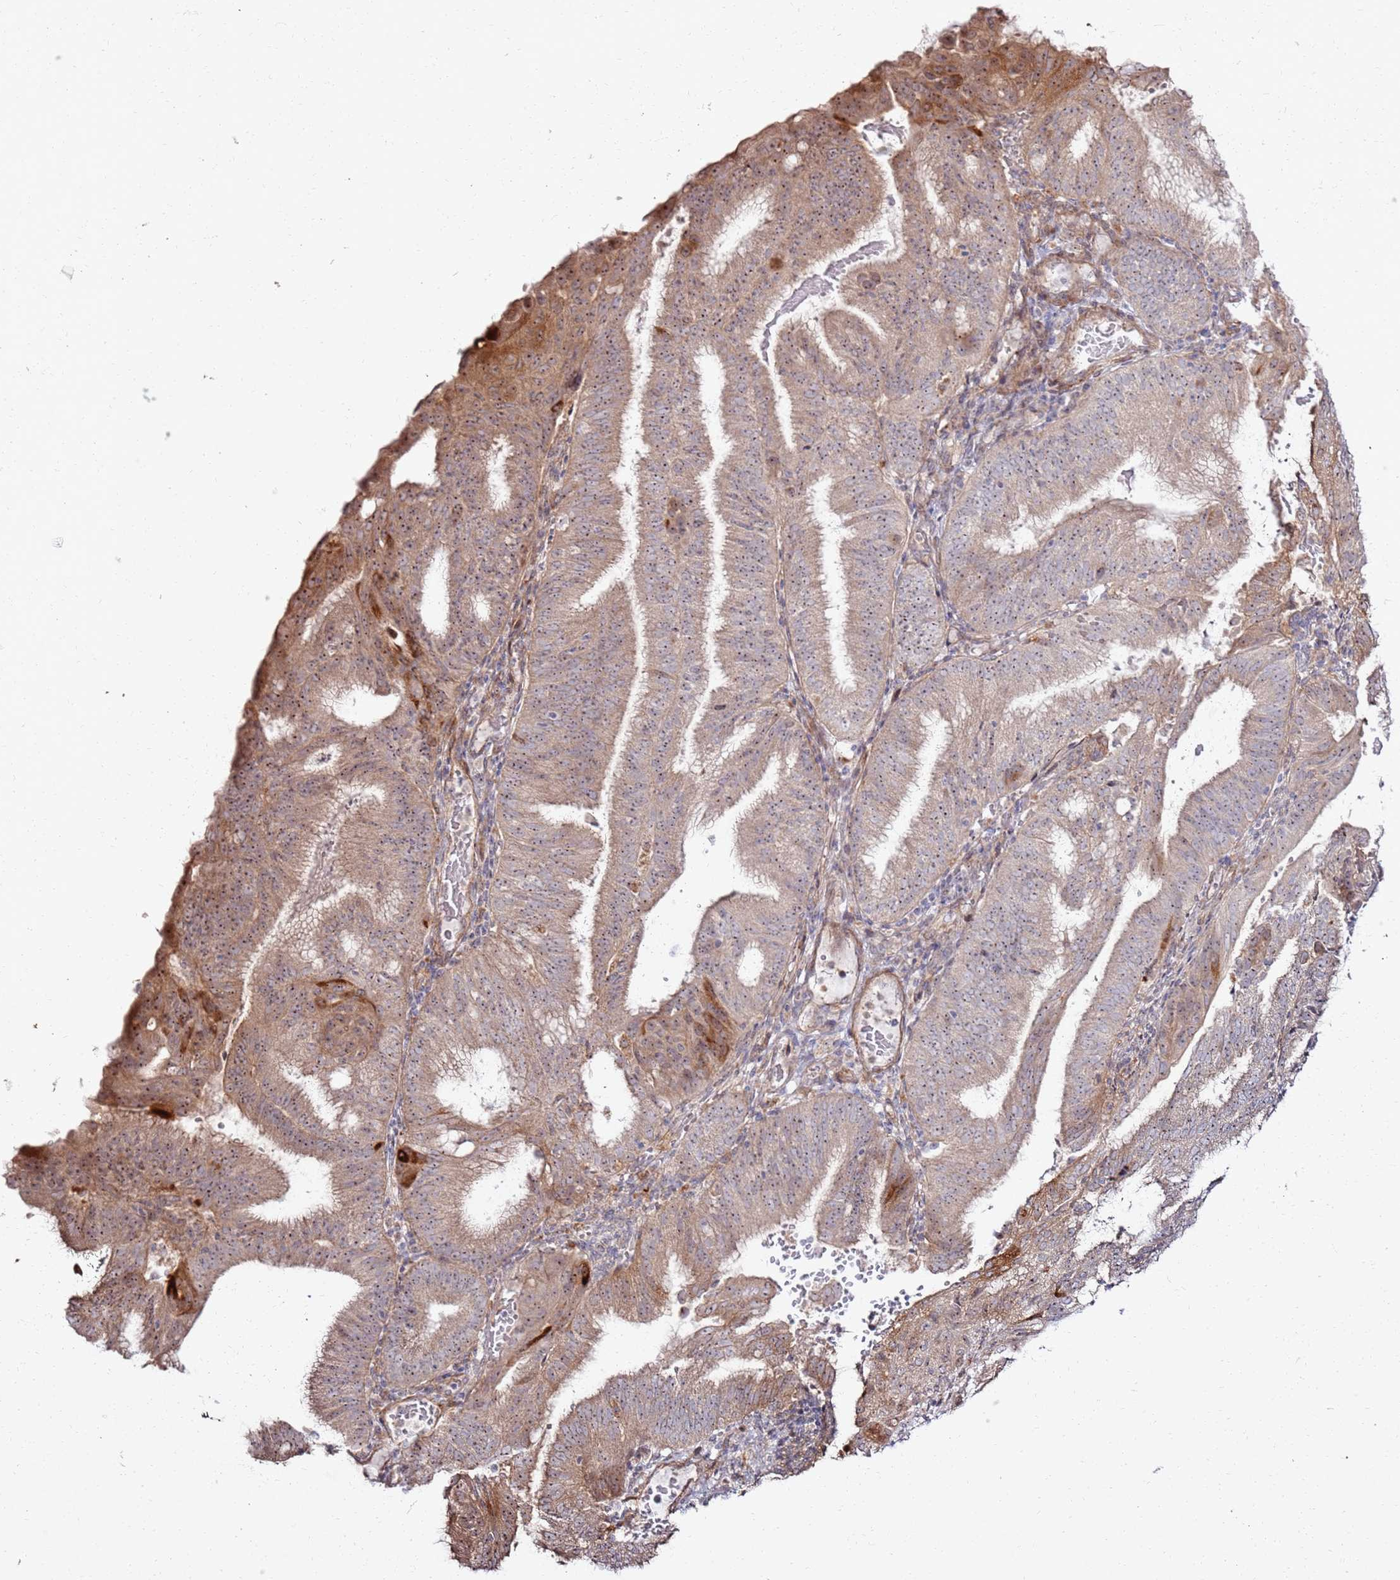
{"staining": {"intensity": "moderate", "quantity": "25%-75%", "location": "cytoplasmic/membranous,nuclear"}, "tissue": "endometrial cancer", "cell_type": "Tumor cells", "image_type": "cancer", "snomed": [{"axis": "morphology", "description": "Adenocarcinoma, NOS"}, {"axis": "topography", "description": "Endometrium"}], "caption": "This is a micrograph of immunohistochemistry (IHC) staining of endometrial cancer (adenocarcinoma), which shows moderate staining in the cytoplasmic/membranous and nuclear of tumor cells.", "gene": "CNPY1", "patient": {"sex": "female", "age": 49}}